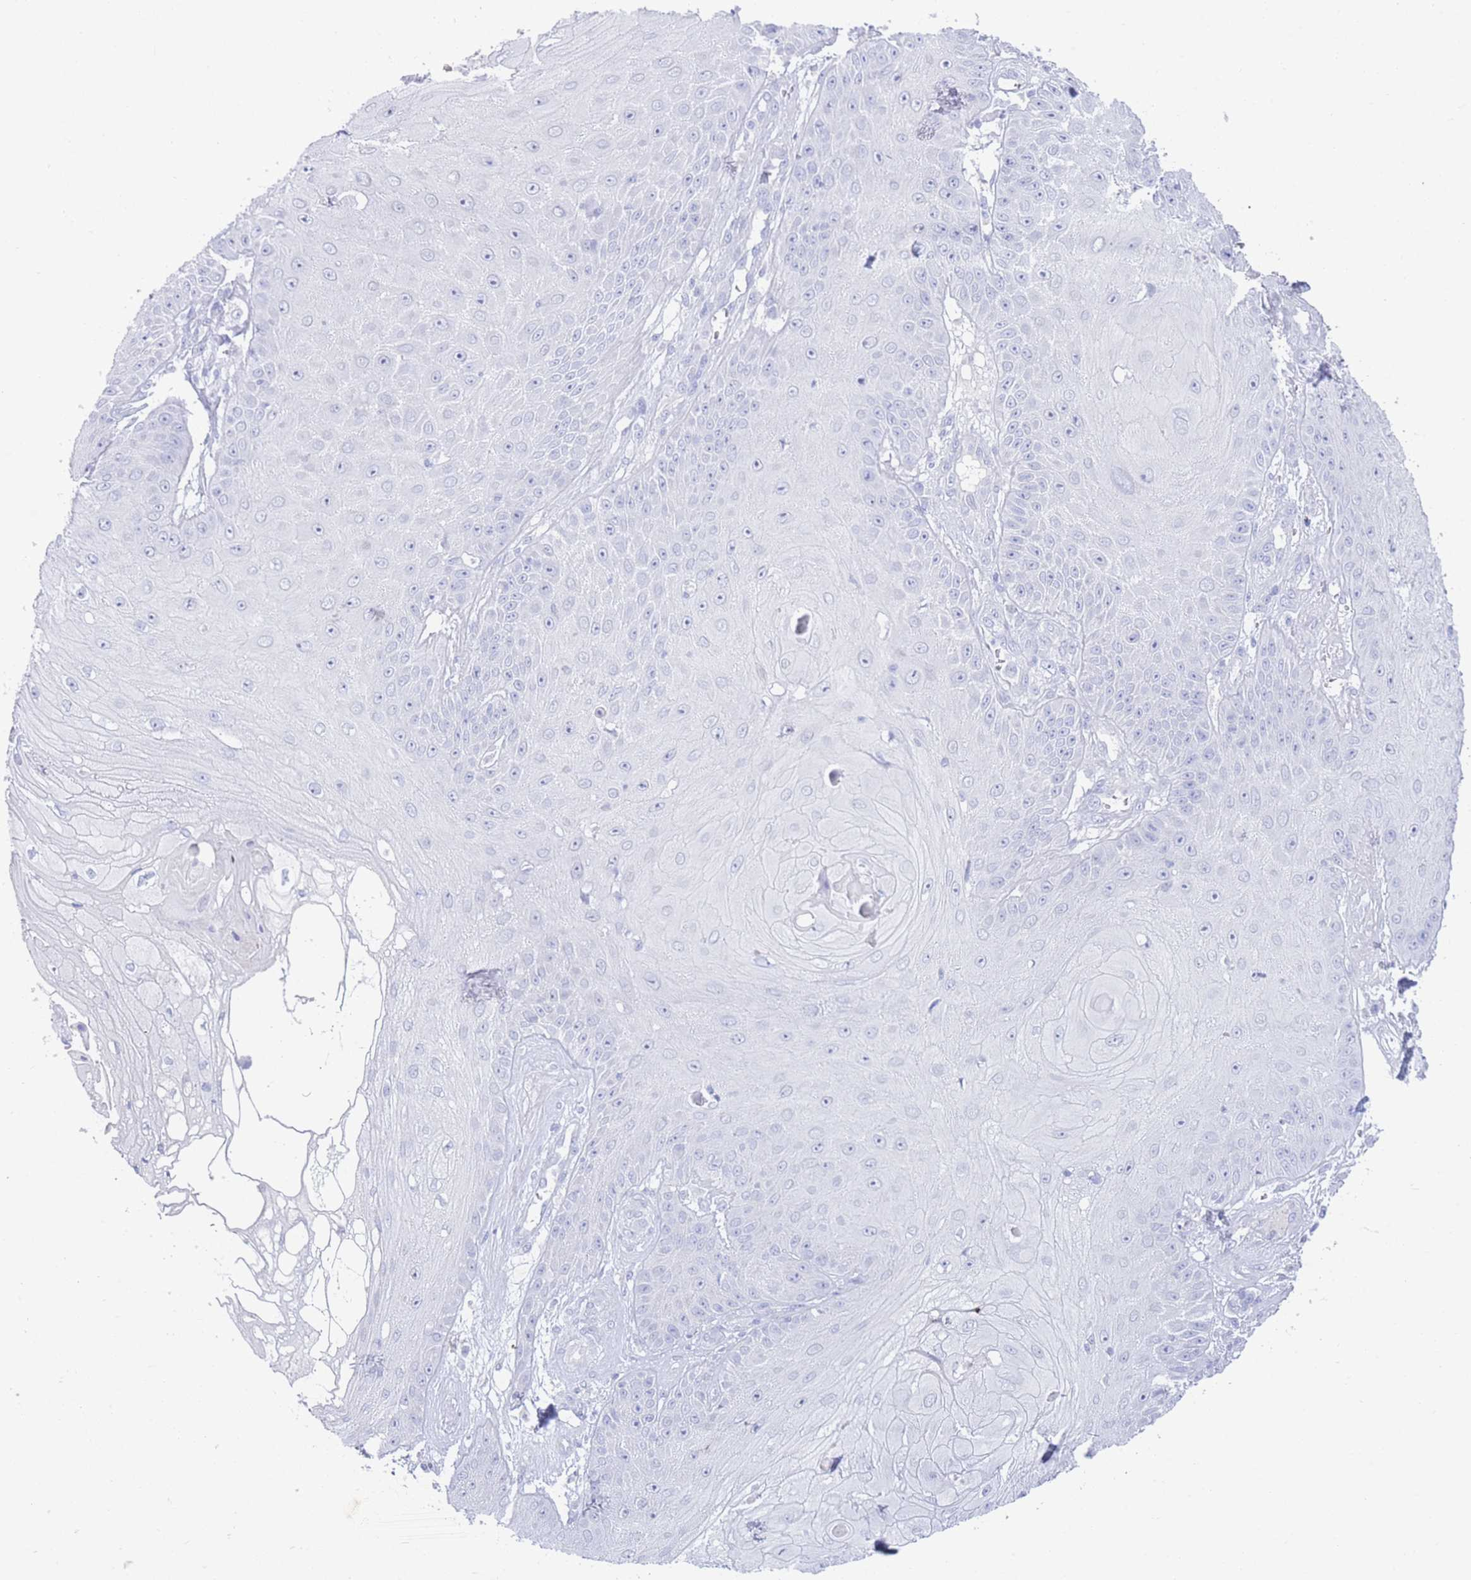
{"staining": {"intensity": "negative", "quantity": "none", "location": "none"}, "tissue": "skin cancer", "cell_type": "Tumor cells", "image_type": "cancer", "snomed": [{"axis": "morphology", "description": "Squamous cell carcinoma, NOS"}, {"axis": "topography", "description": "Skin"}], "caption": "A high-resolution image shows immunohistochemistry staining of skin cancer (squamous cell carcinoma), which exhibits no significant expression in tumor cells. (Brightfield microscopy of DAB immunohistochemistry (IHC) at high magnification).", "gene": "LRRC37A", "patient": {"sex": "male", "age": 70}}